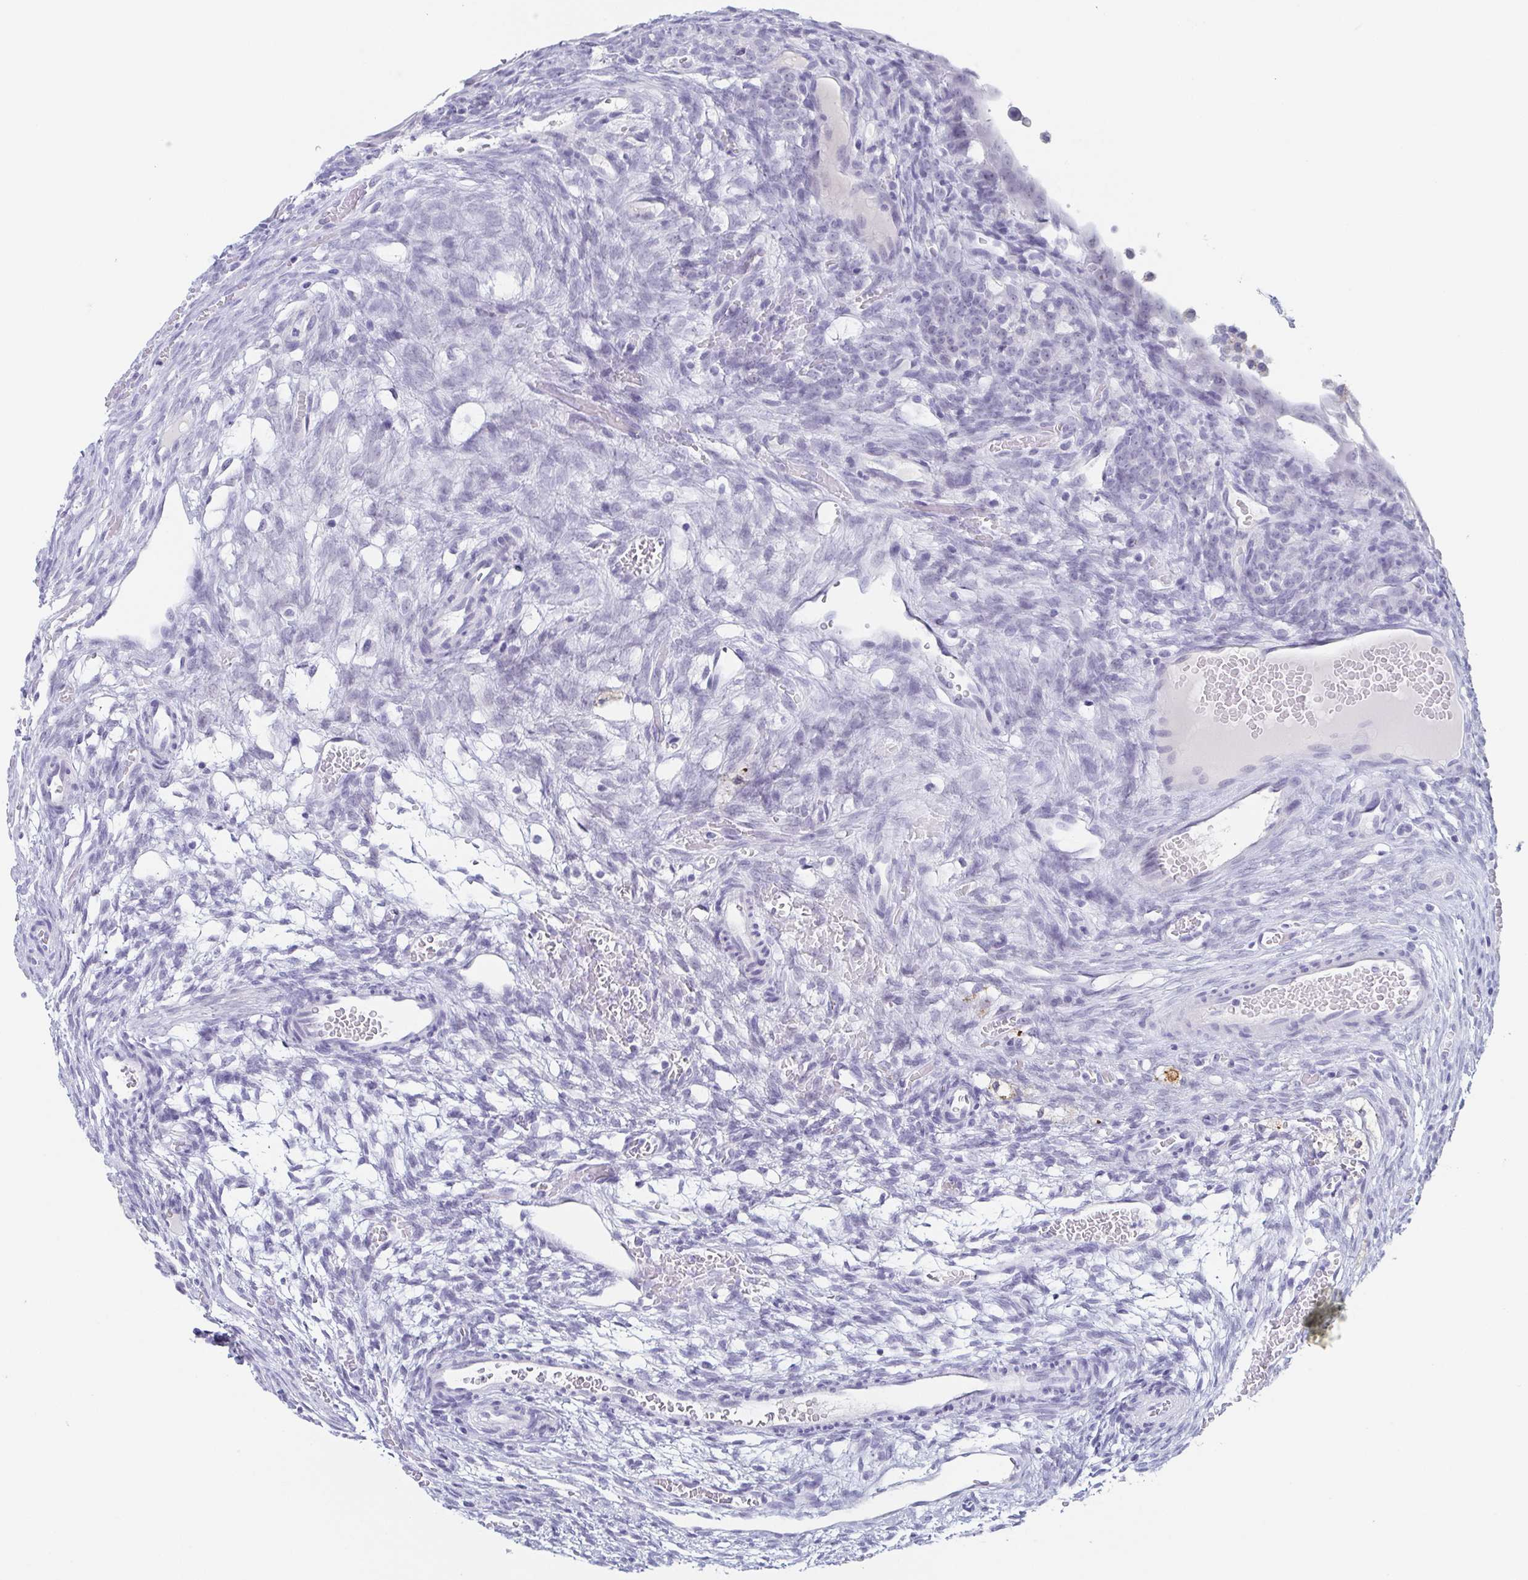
{"staining": {"intensity": "negative", "quantity": "none", "location": "none"}, "tissue": "ovary", "cell_type": "Ovarian stroma cells", "image_type": "normal", "snomed": [{"axis": "morphology", "description": "Normal tissue, NOS"}, {"axis": "topography", "description": "Ovary"}], "caption": "This is an immunohistochemistry image of benign human ovary. There is no staining in ovarian stroma cells.", "gene": "REG4", "patient": {"sex": "female", "age": 34}}